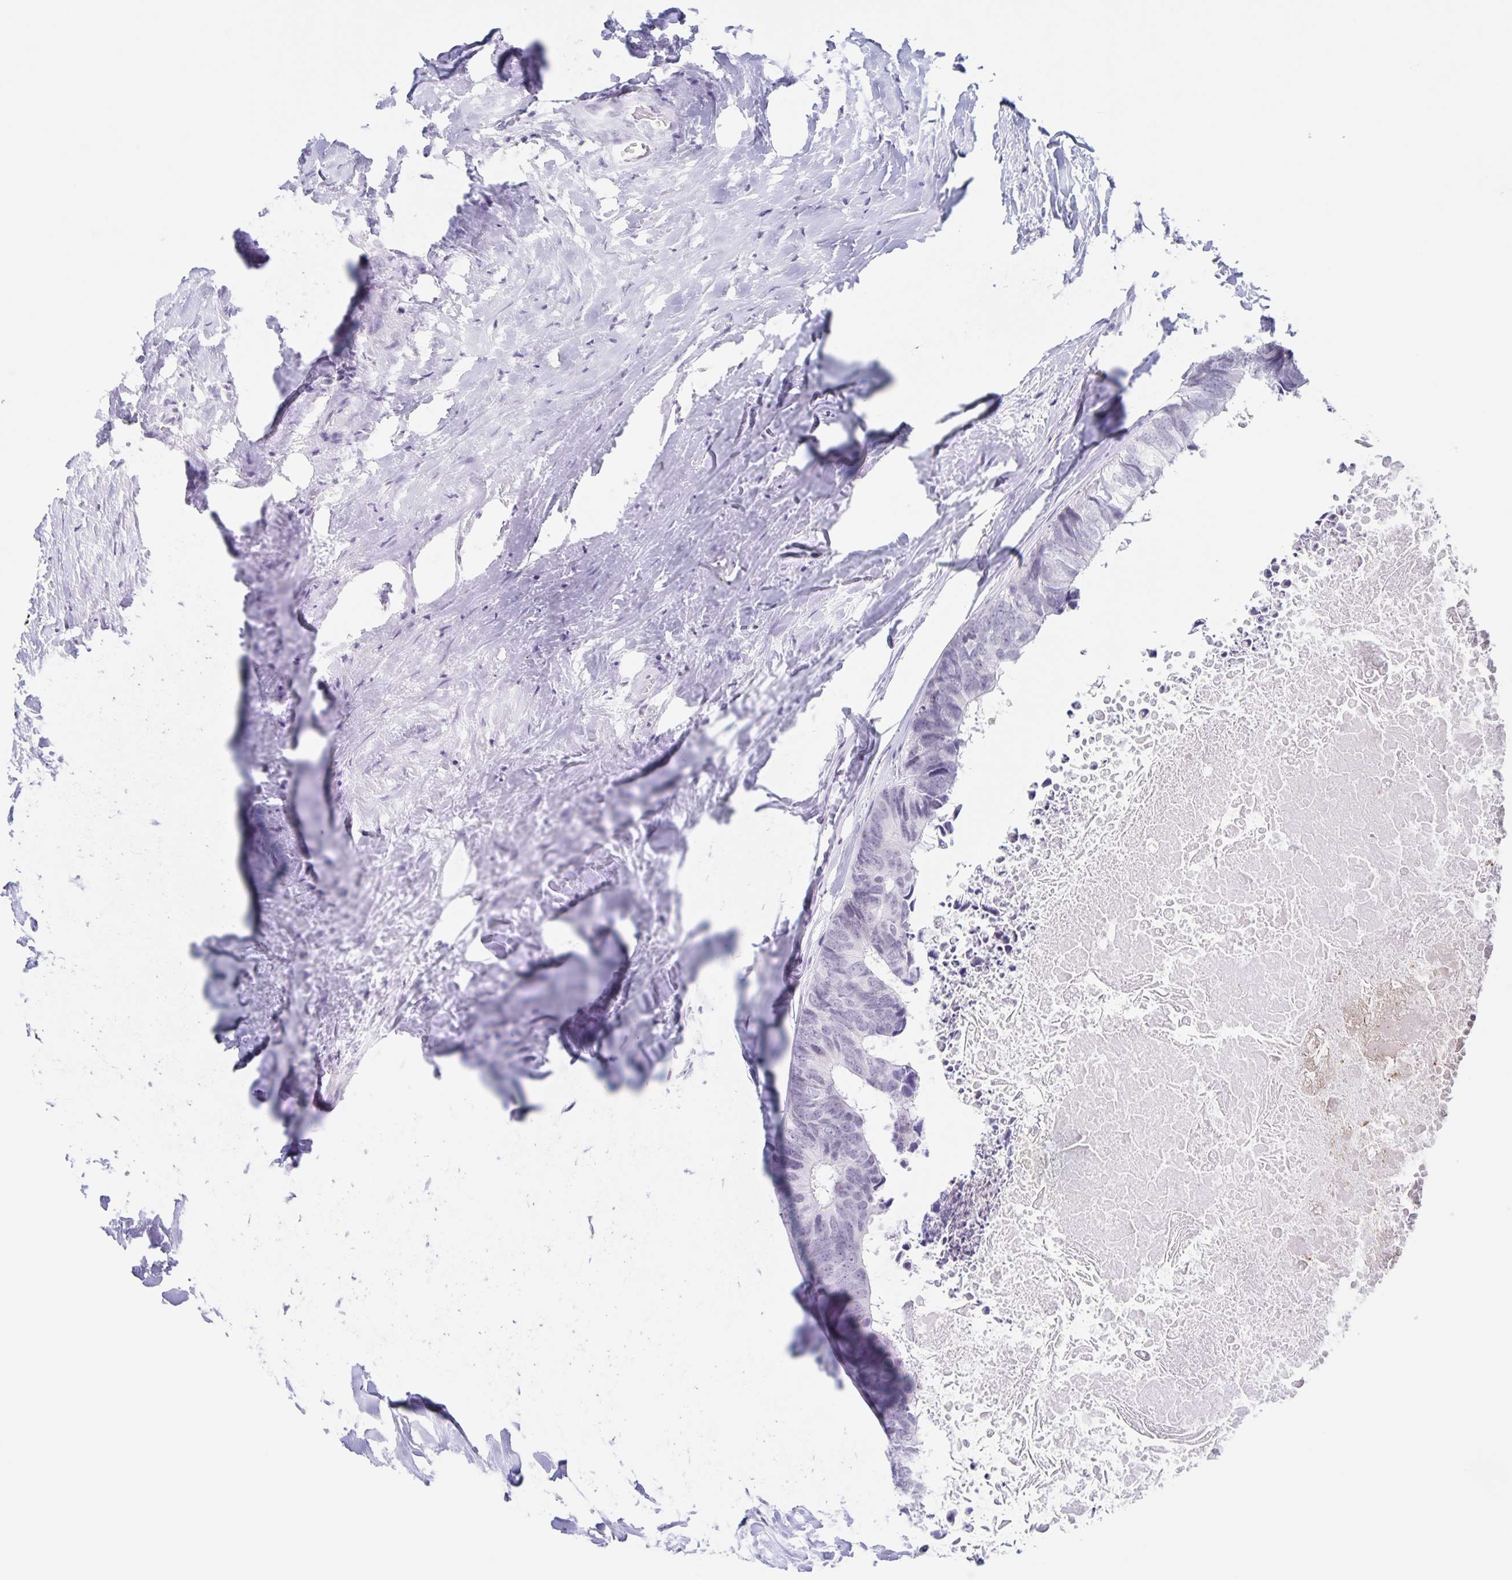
{"staining": {"intensity": "negative", "quantity": "none", "location": "none"}, "tissue": "colorectal cancer", "cell_type": "Tumor cells", "image_type": "cancer", "snomed": [{"axis": "morphology", "description": "Adenocarcinoma, NOS"}, {"axis": "topography", "description": "Colon"}, {"axis": "topography", "description": "Rectum"}], "caption": "A photomicrograph of colorectal cancer (adenocarcinoma) stained for a protein reveals no brown staining in tumor cells. The staining is performed using DAB brown chromogen with nuclei counter-stained in using hematoxylin.", "gene": "LCE6A", "patient": {"sex": "male", "age": 57}}